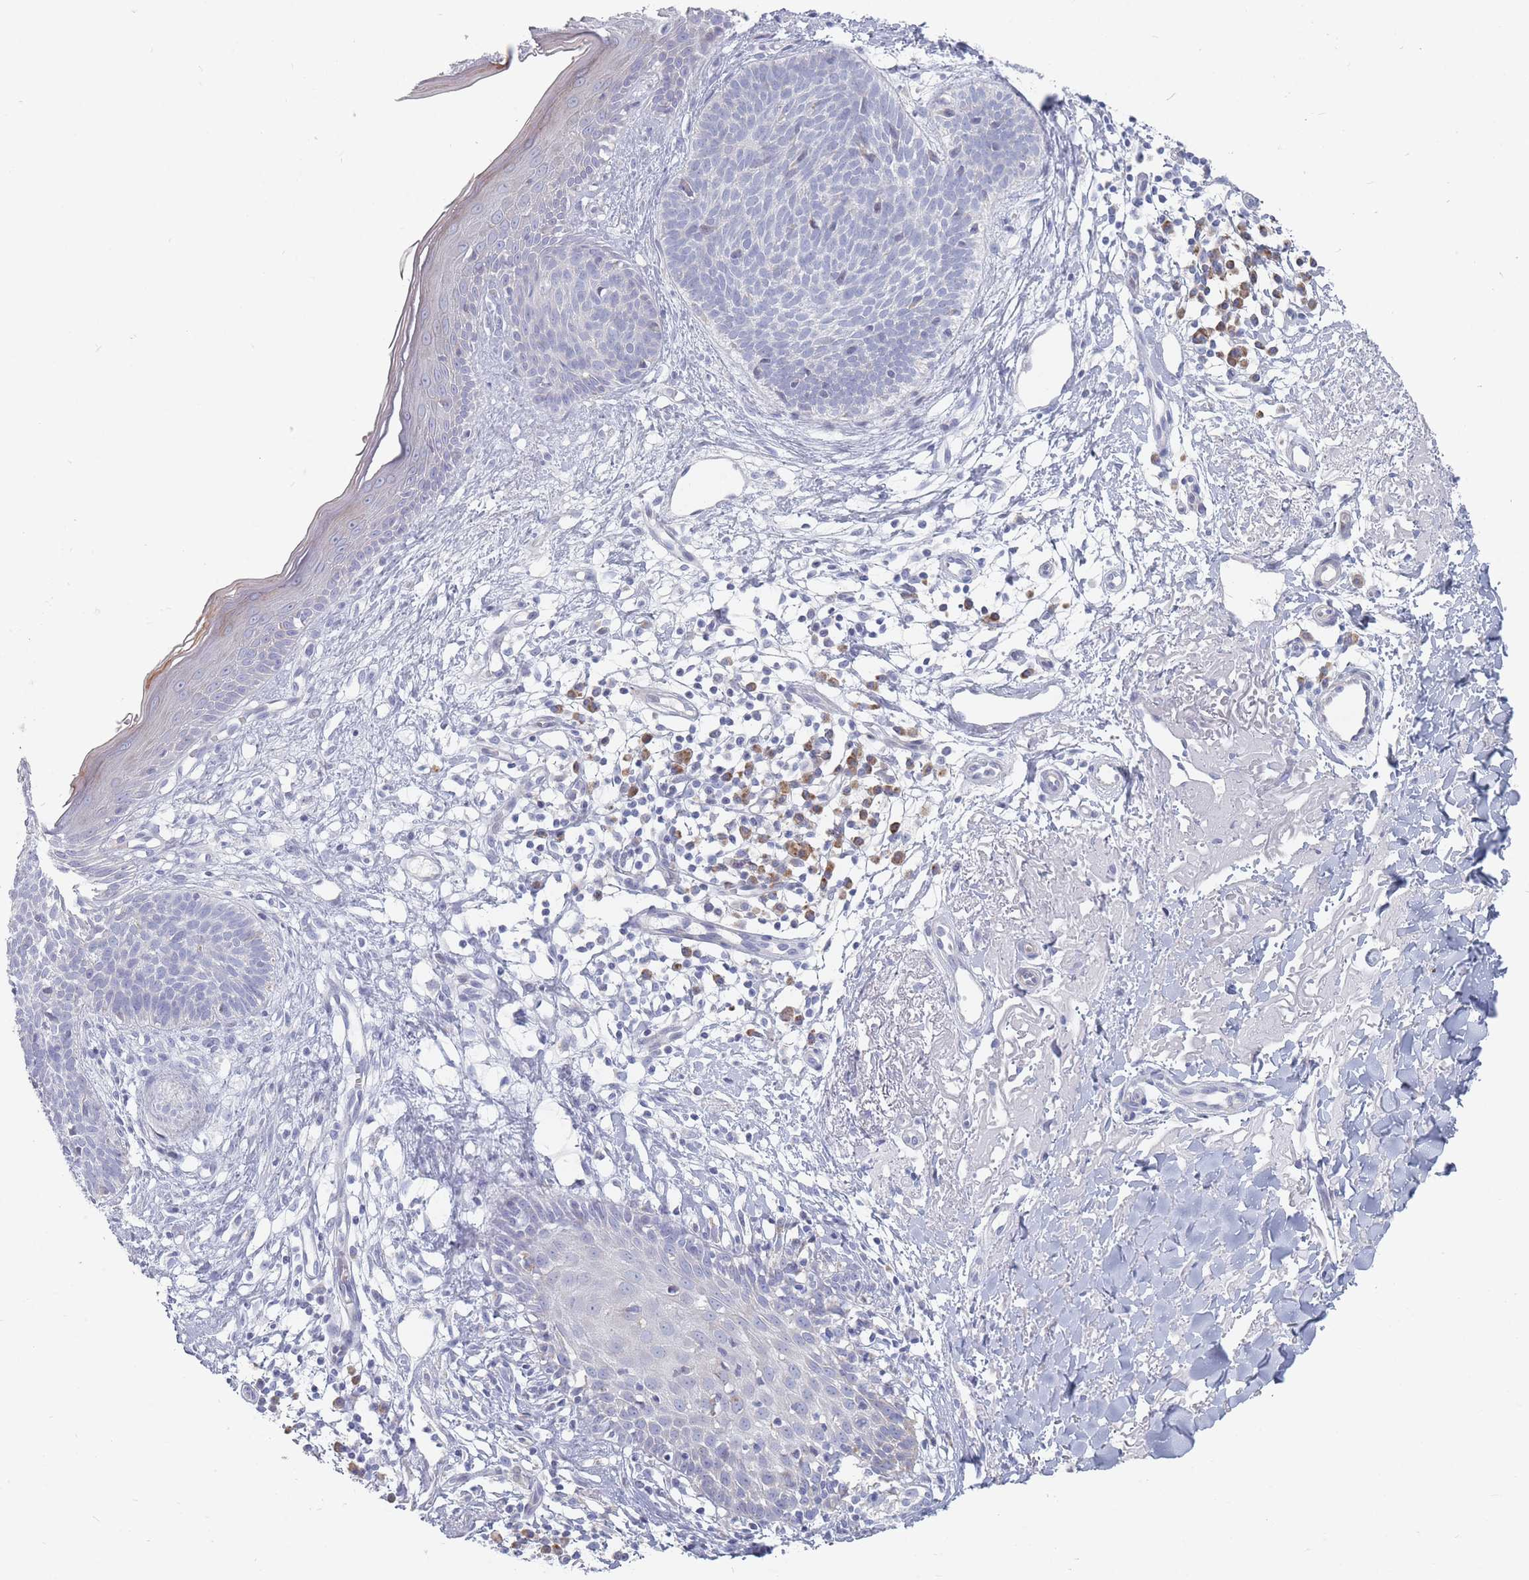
{"staining": {"intensity": "negative", "quantity": "none", "location": "none"}, "tissue": "skin cancer", "cell_type": "Tumor cells", "image_type": "cancer", "snomed": [{"axis": "morphology", "description": "Basal cell carcinoma"}, {"axis": "topography", "description": "Skin"}], "caption": "This micrograph is of skin basal cell carcinoma stained with immunohistochemistry (IHC) to label a protein in brown with the nuclei are counter-stained blue. There is no expression in tumor cells.", "gene": "SPATS1", "patient": {"sex": "male", "age": 84}}